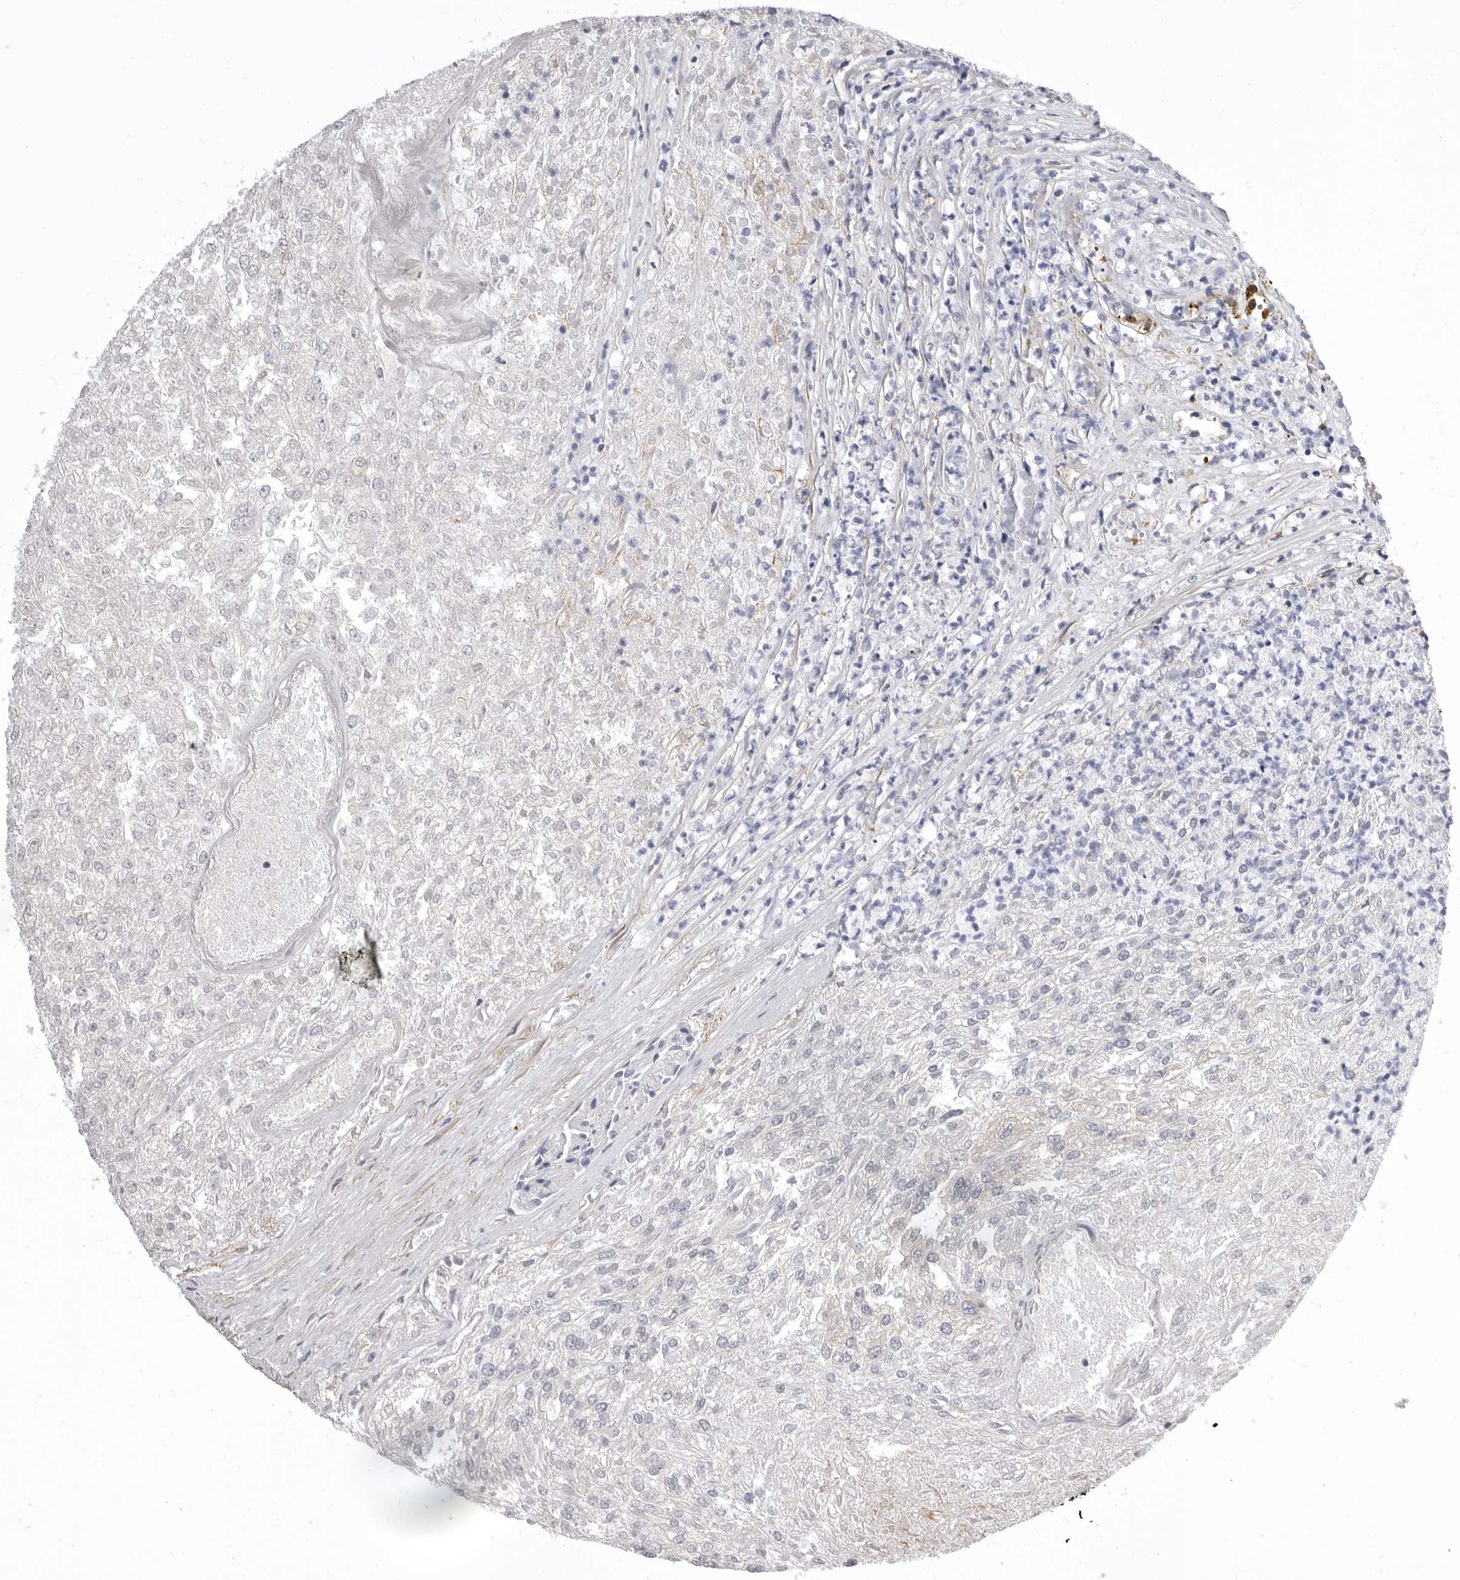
{"staining": {"intensity": "negative", "quantity": "none", "location": "none"}, "tissue": "renal cancer", "cell_type": "Tumor cells", "image_type": "cancer", "snomed": [{"axis": "morphology", "description": "Adenocarcinoma, NOS"}, {"axis": "topography", "description": "Kidney"}], "caption": "This is an IHC micrograph of human renal cancer (adenocarcinoma). There is no positivity in tumor cells.", "gene": "ENAH", "patient": {"sex": "female", "age": 54}}